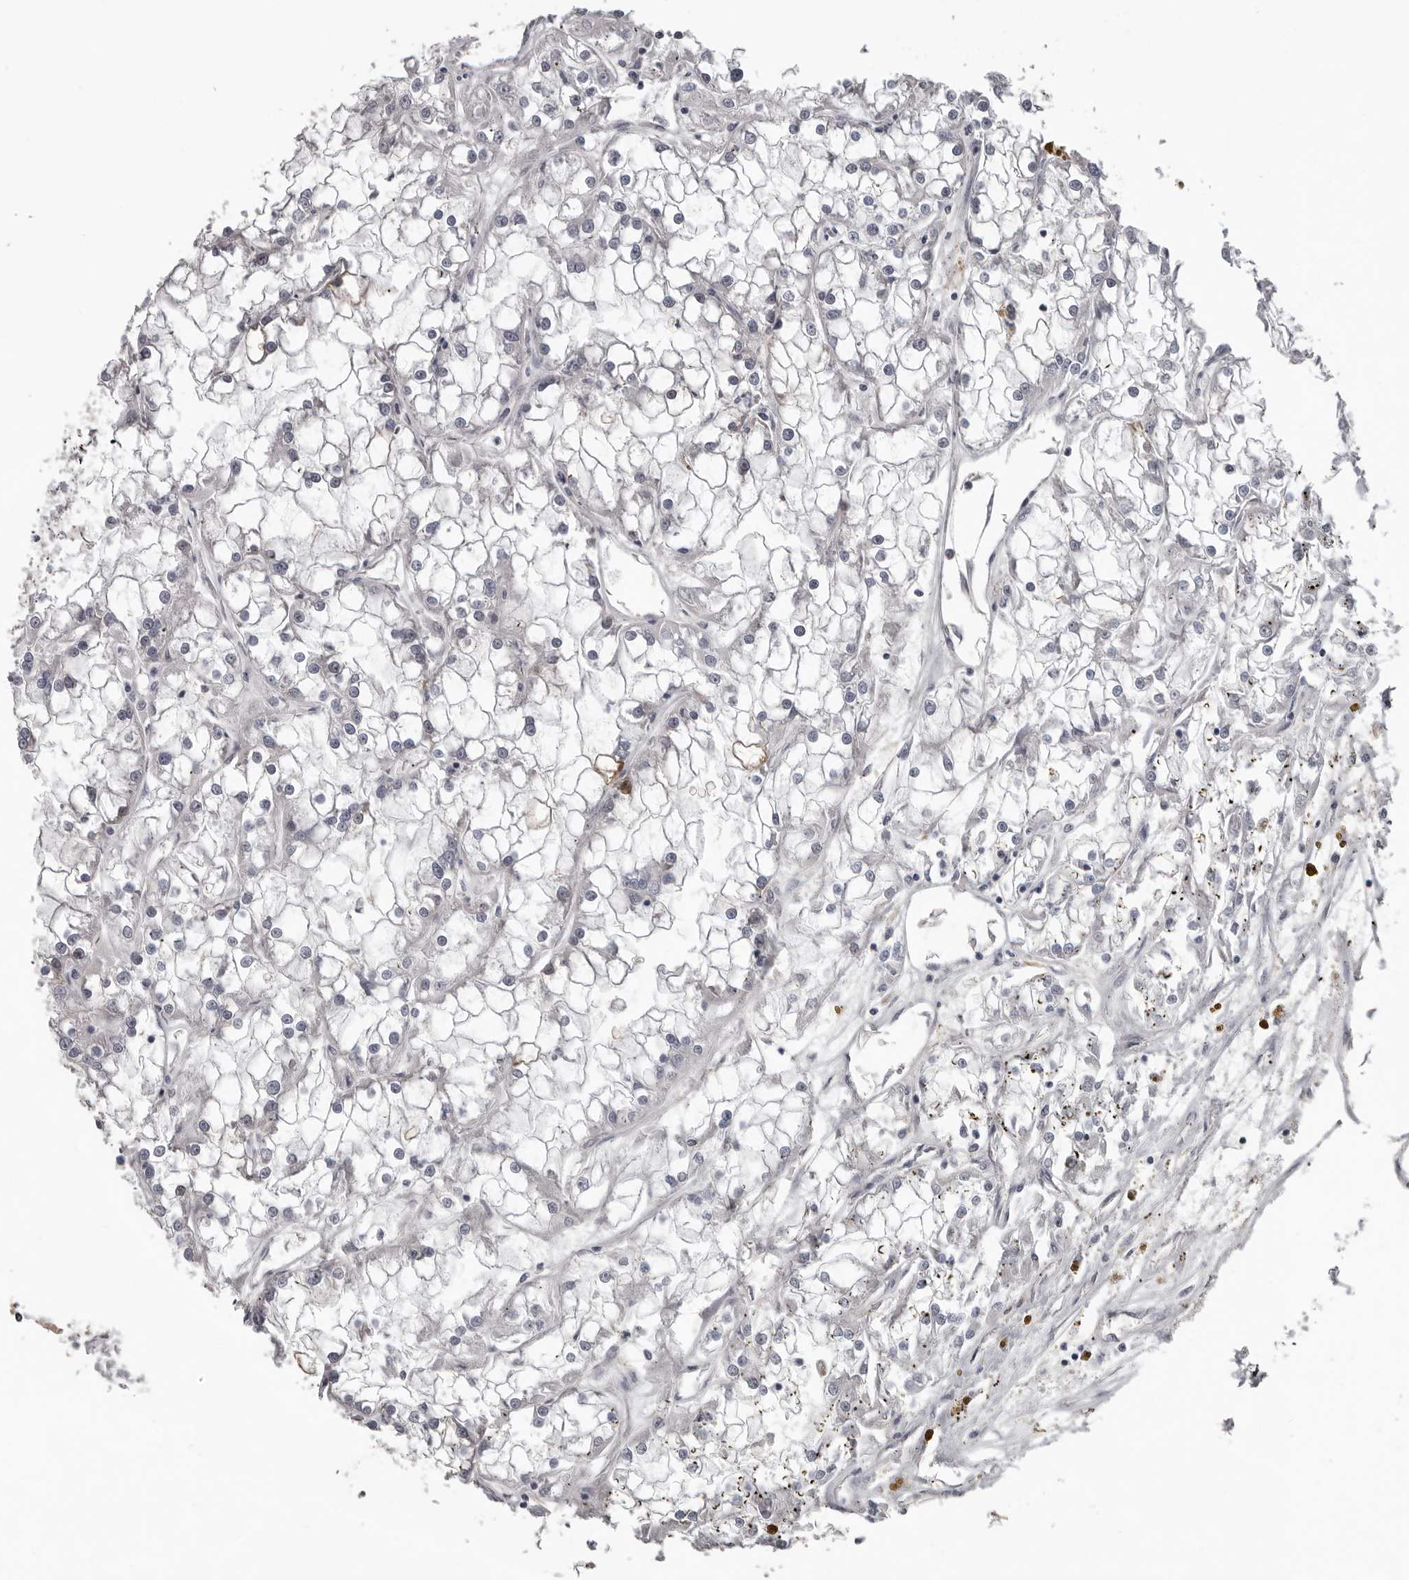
{"staining": {"intensity": "negative", "quantity": "none", "location": "none"}, "tissue": "renal cancer", "cell_type": "Tumor cells", "image_type": "cancer", "snomed": [{"axis": "morphology", "description": "Adenocarcinoma, NOS"}, {"axis": "topography", "description": "Kidney"}], "caption": "Immunohistochemistry of human renal adenocarcinoma reveals no staining in tumor cells.", "gene": "RNF217", "patient": {"sex": "female", "age": 52}}